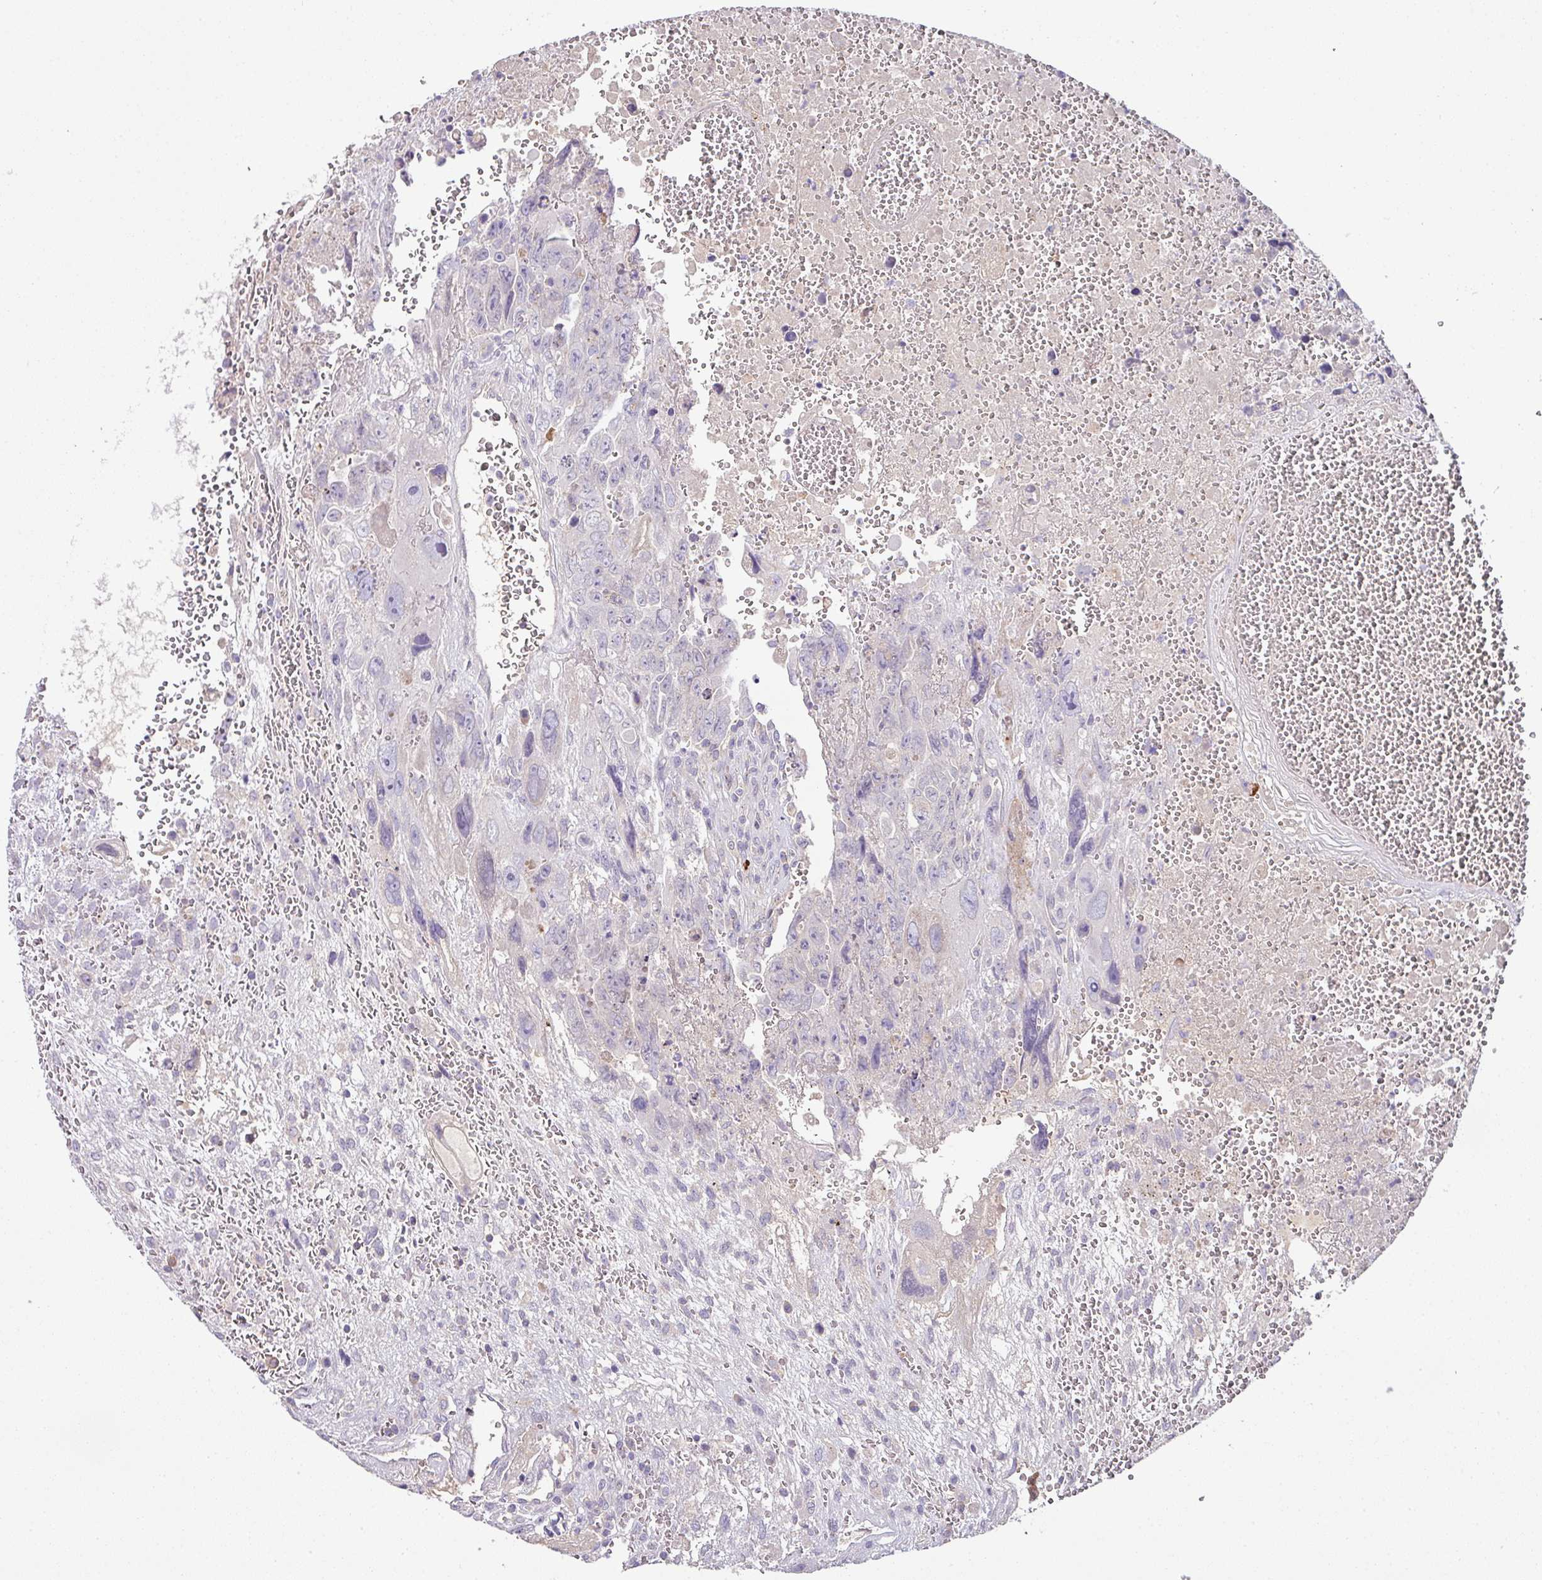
{"staining": {"intensity": "negative", "quantity": "none", "location": "none"}, "tissue": "testis cancer", "cell_type": "Tumor cells", "image_type": "cancer", "snomed": [{"axis": "morphology", "description": "Carcinoma, Embryonal, NOS"}, {"axis": "topography", "description": "Testis"}], "caption": "There is no significant staining in tumor cells of testis cancer.", "gene": "SLAMF6", "patient": {"sex": "male", "age": 28}}